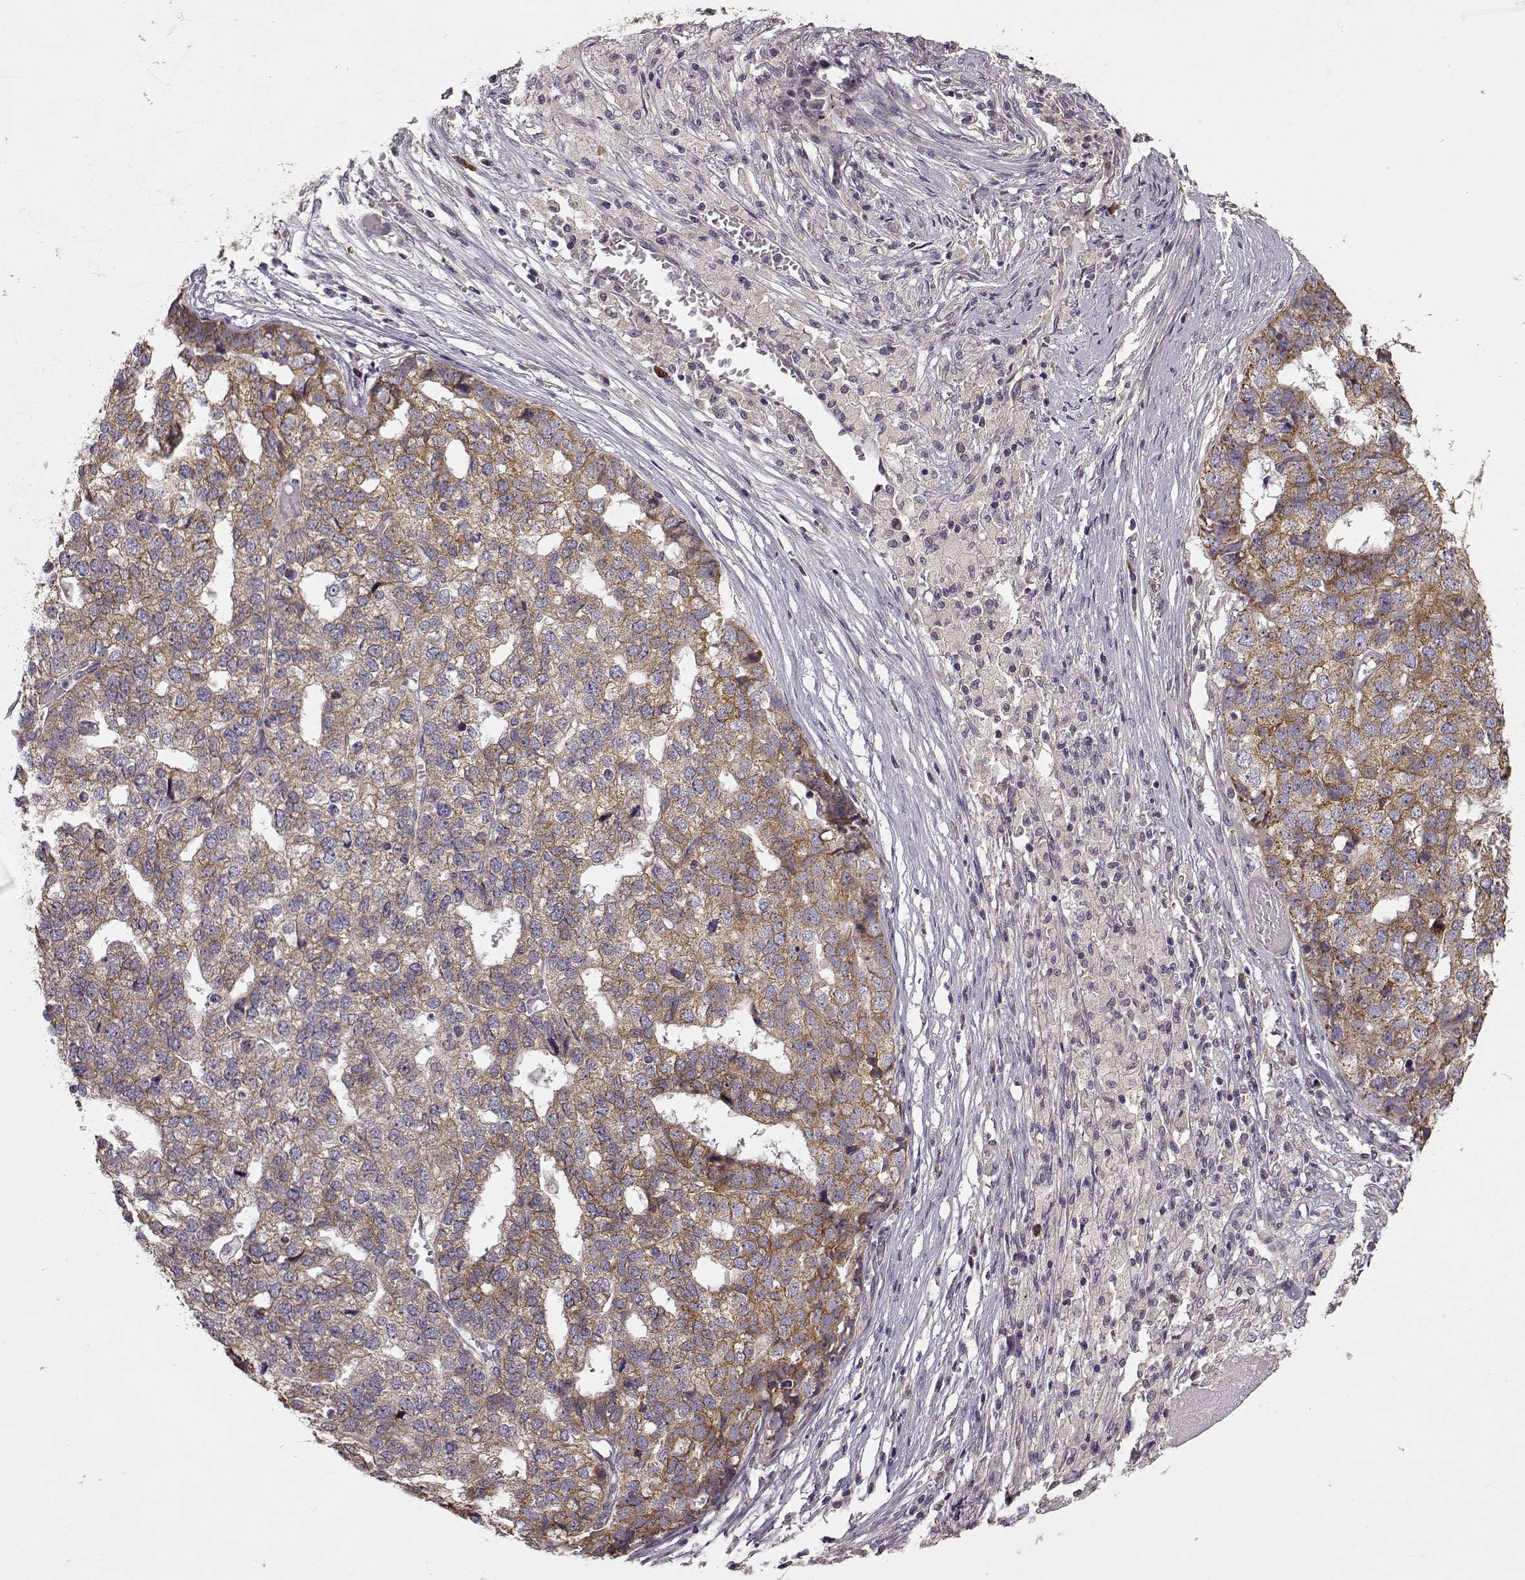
{"staining": {"intensity": "moderate", "quantity": ">75%", "location": "cytoplasmic/membranous"}, "tissue": "stomach cancer", "cell_type": "Tumor cells", "image_type": "cancer", "snomed": [{"axis": "morphology", "description": "Adenocarcinoma, NOS"}, {"axis": "topography", "description": "Stomach"}], "caption": "Stomach cancer tissue displays moderate cytoplasmic/membranous staining in about >75% of tumor cells", "gene": "ERBB3", "patient": {"sex": "male", "age": 69}}